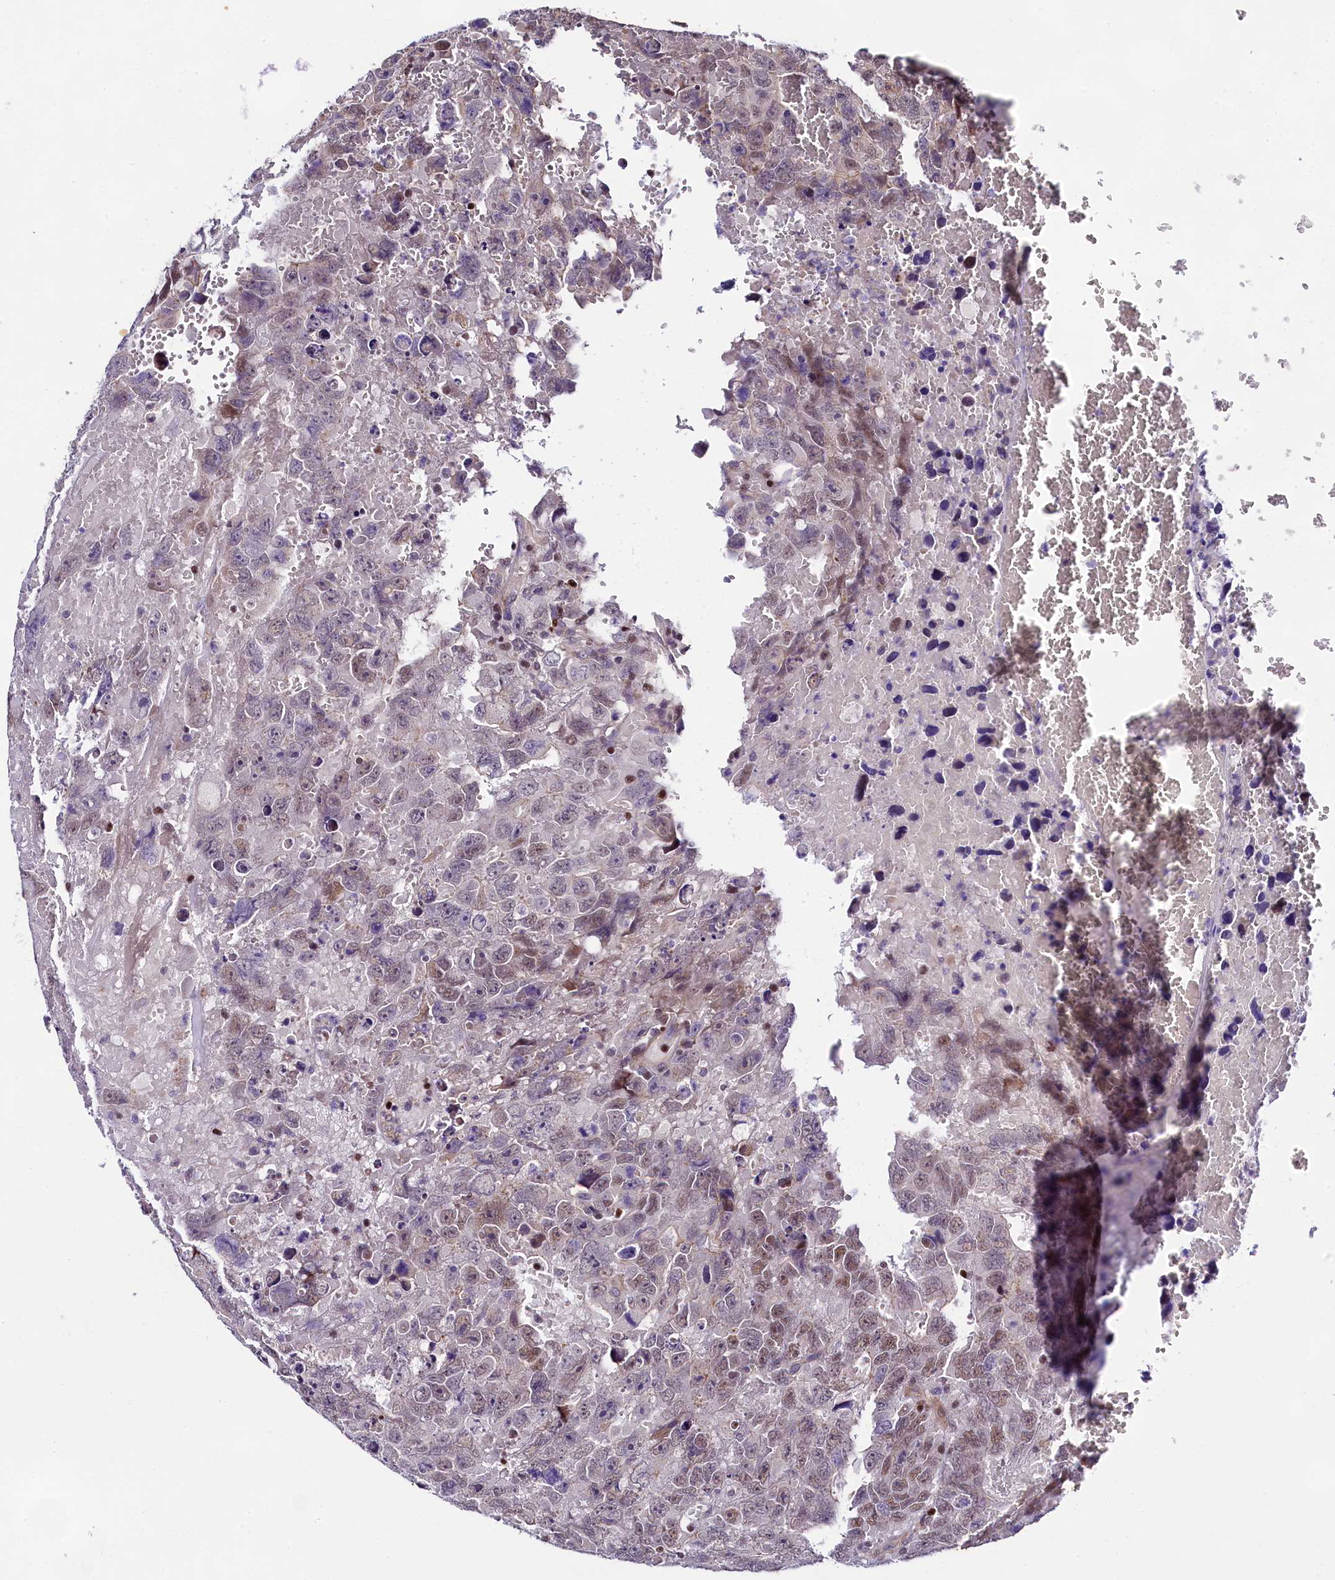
{"staining": {"intensity": "moderate", "quantity": "25%-75%", "location": "nuclear"}, "tissue": "testis cancer", "cell_type": "Tumor cells", "image_type": "cancer", "snomed": [{"axis": "morphology", "description": "Carcinoma, Embryonal, NOS"}, {"axis": "topography", "description": "Testis"}], "caption": "Moderate nuclear expression for a protein is present in about 25%-75% of tumor cells of testis cancer (embryonal carcinoma) using immunohistochemistry.", "gene": "SP4", "patient": {"sex": "male", "age": 45}}